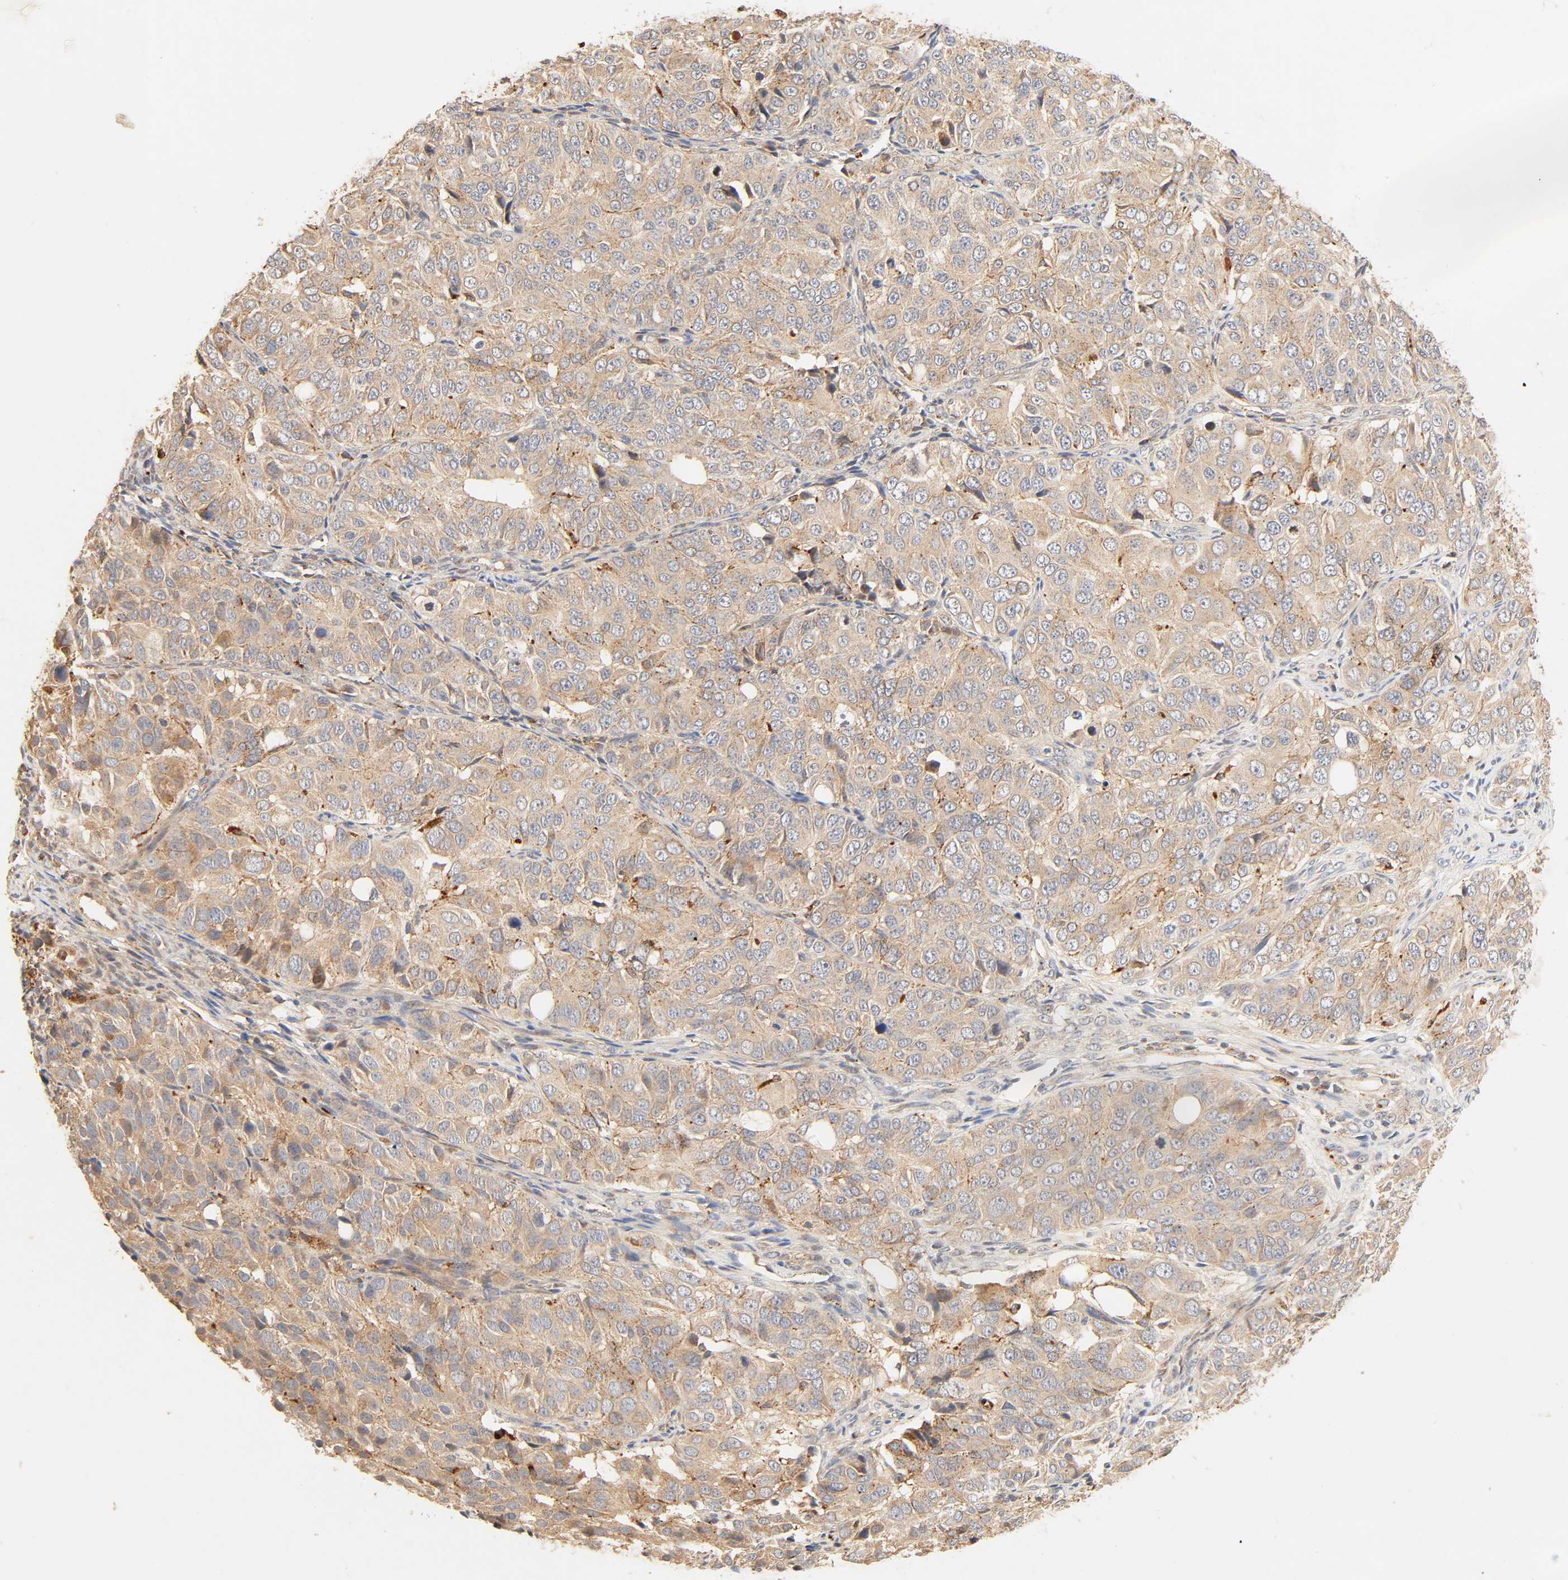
{"staining": {"intensity": "moderate", "quantity": ">75%", "location": "cytoplasmic/membranous"}, "tissue": "ovarian cancer", "cell_type": "Tumor cells", "image_type": "cancer", "snomed": [{"axis": "morphology", "description": "Carcinoma, endometroid"}, {"axis": "topography", "description": "Ovary"}], "caption": "The immunohistochemical stain highlights moderate cytoplasmic/membranous expression in tumor cells of endometroid carcinoma (ovarian) tissue.", "gene": "MAPK6", "patient": {"sex": "female", "age": 51}}